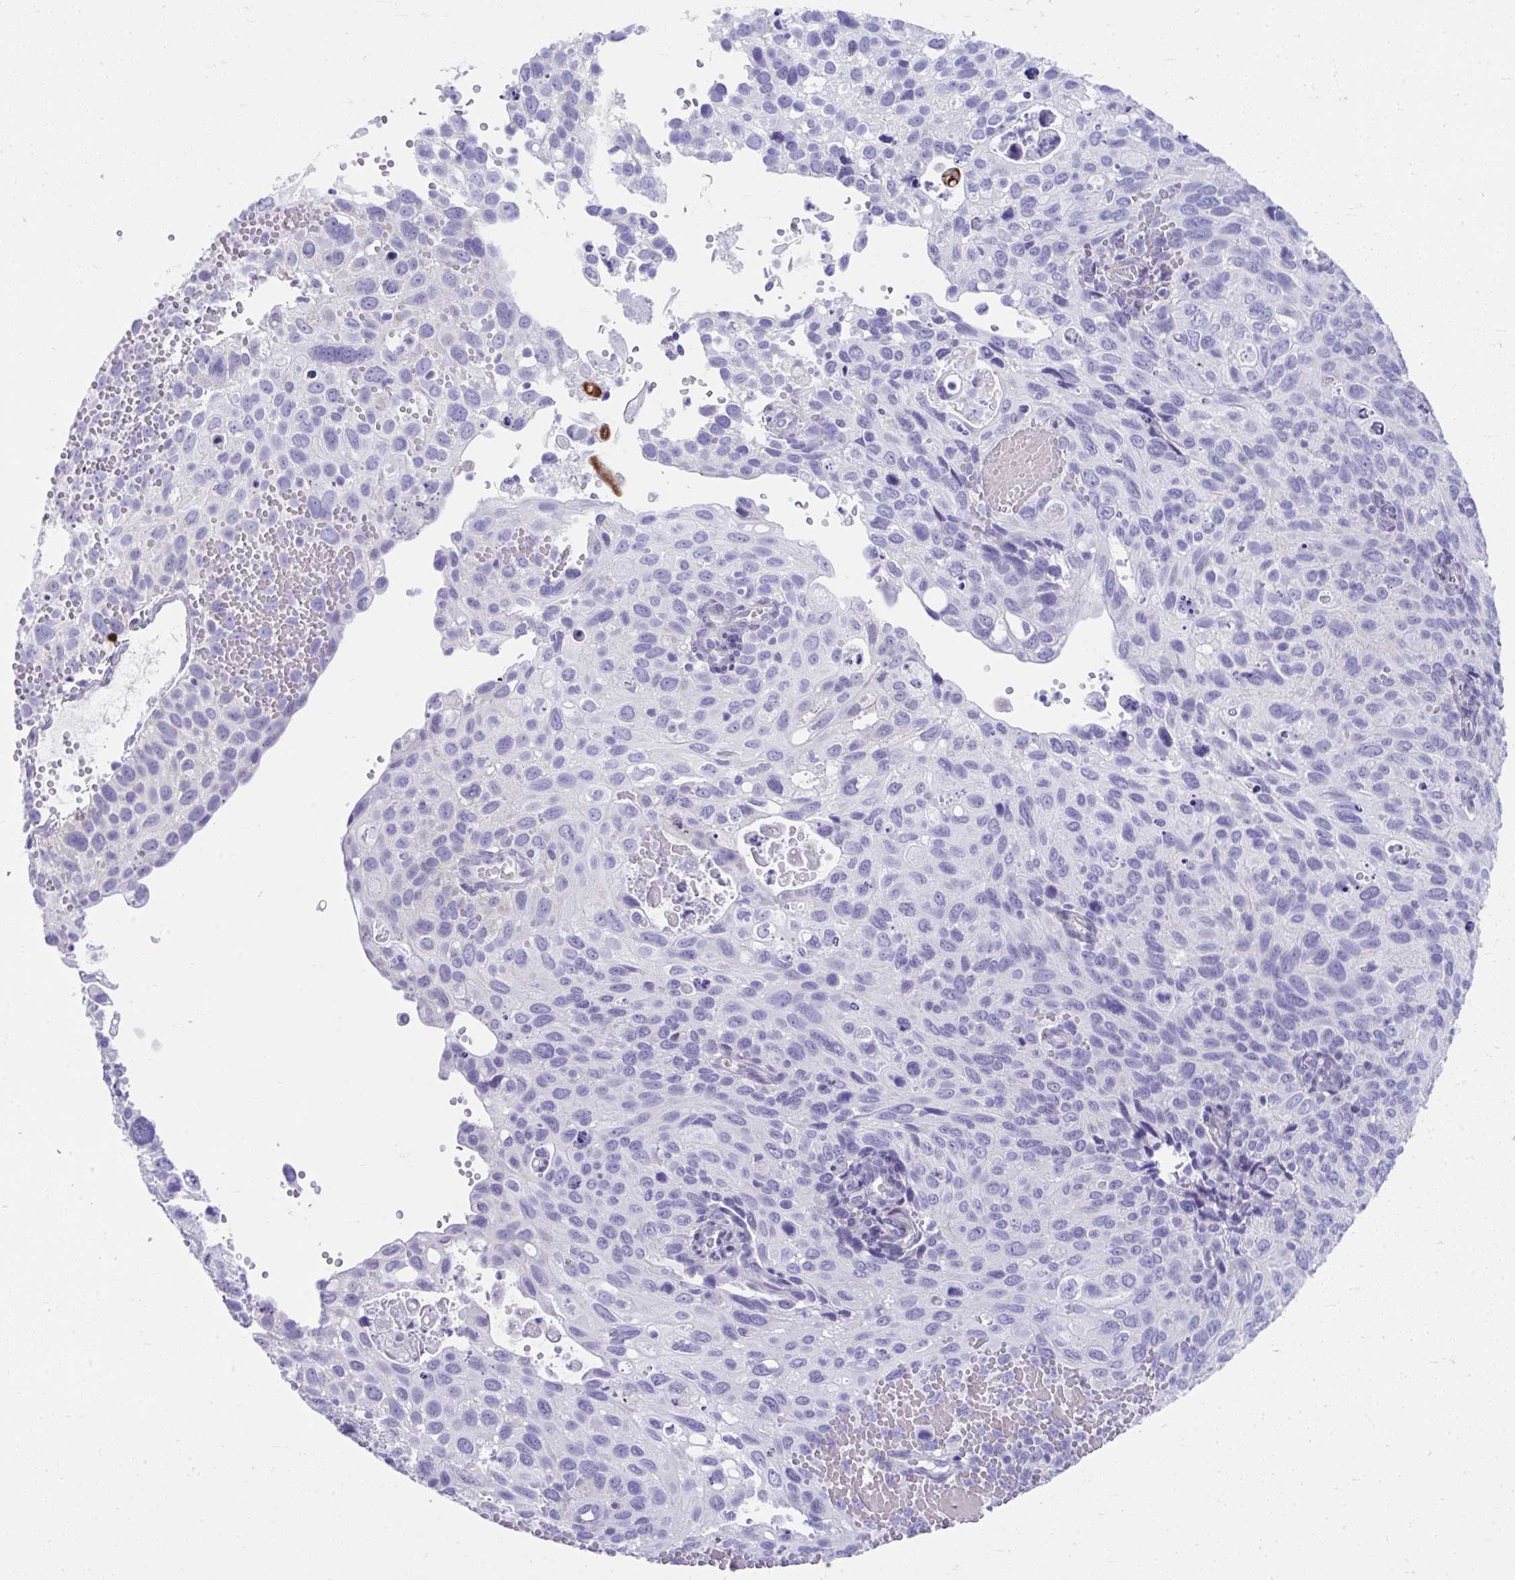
{"staining": {"intensity": "negative", "quantity": "none", "location": "none"}, "tissue": "cervical cancer", "cell_type": "Tumor cells", "image_type": "cancer", "snomed": [{"axis": "morphology", "description": "Squamous cell carcinoma, NOS"}, {"axis": "topography", "description": "Cervix"}], "caption": "Tumor cells are negative for protein expression in human cervical cancer.", "gene": "ISL1", "patient": {"sex": "female", "age": 70}}